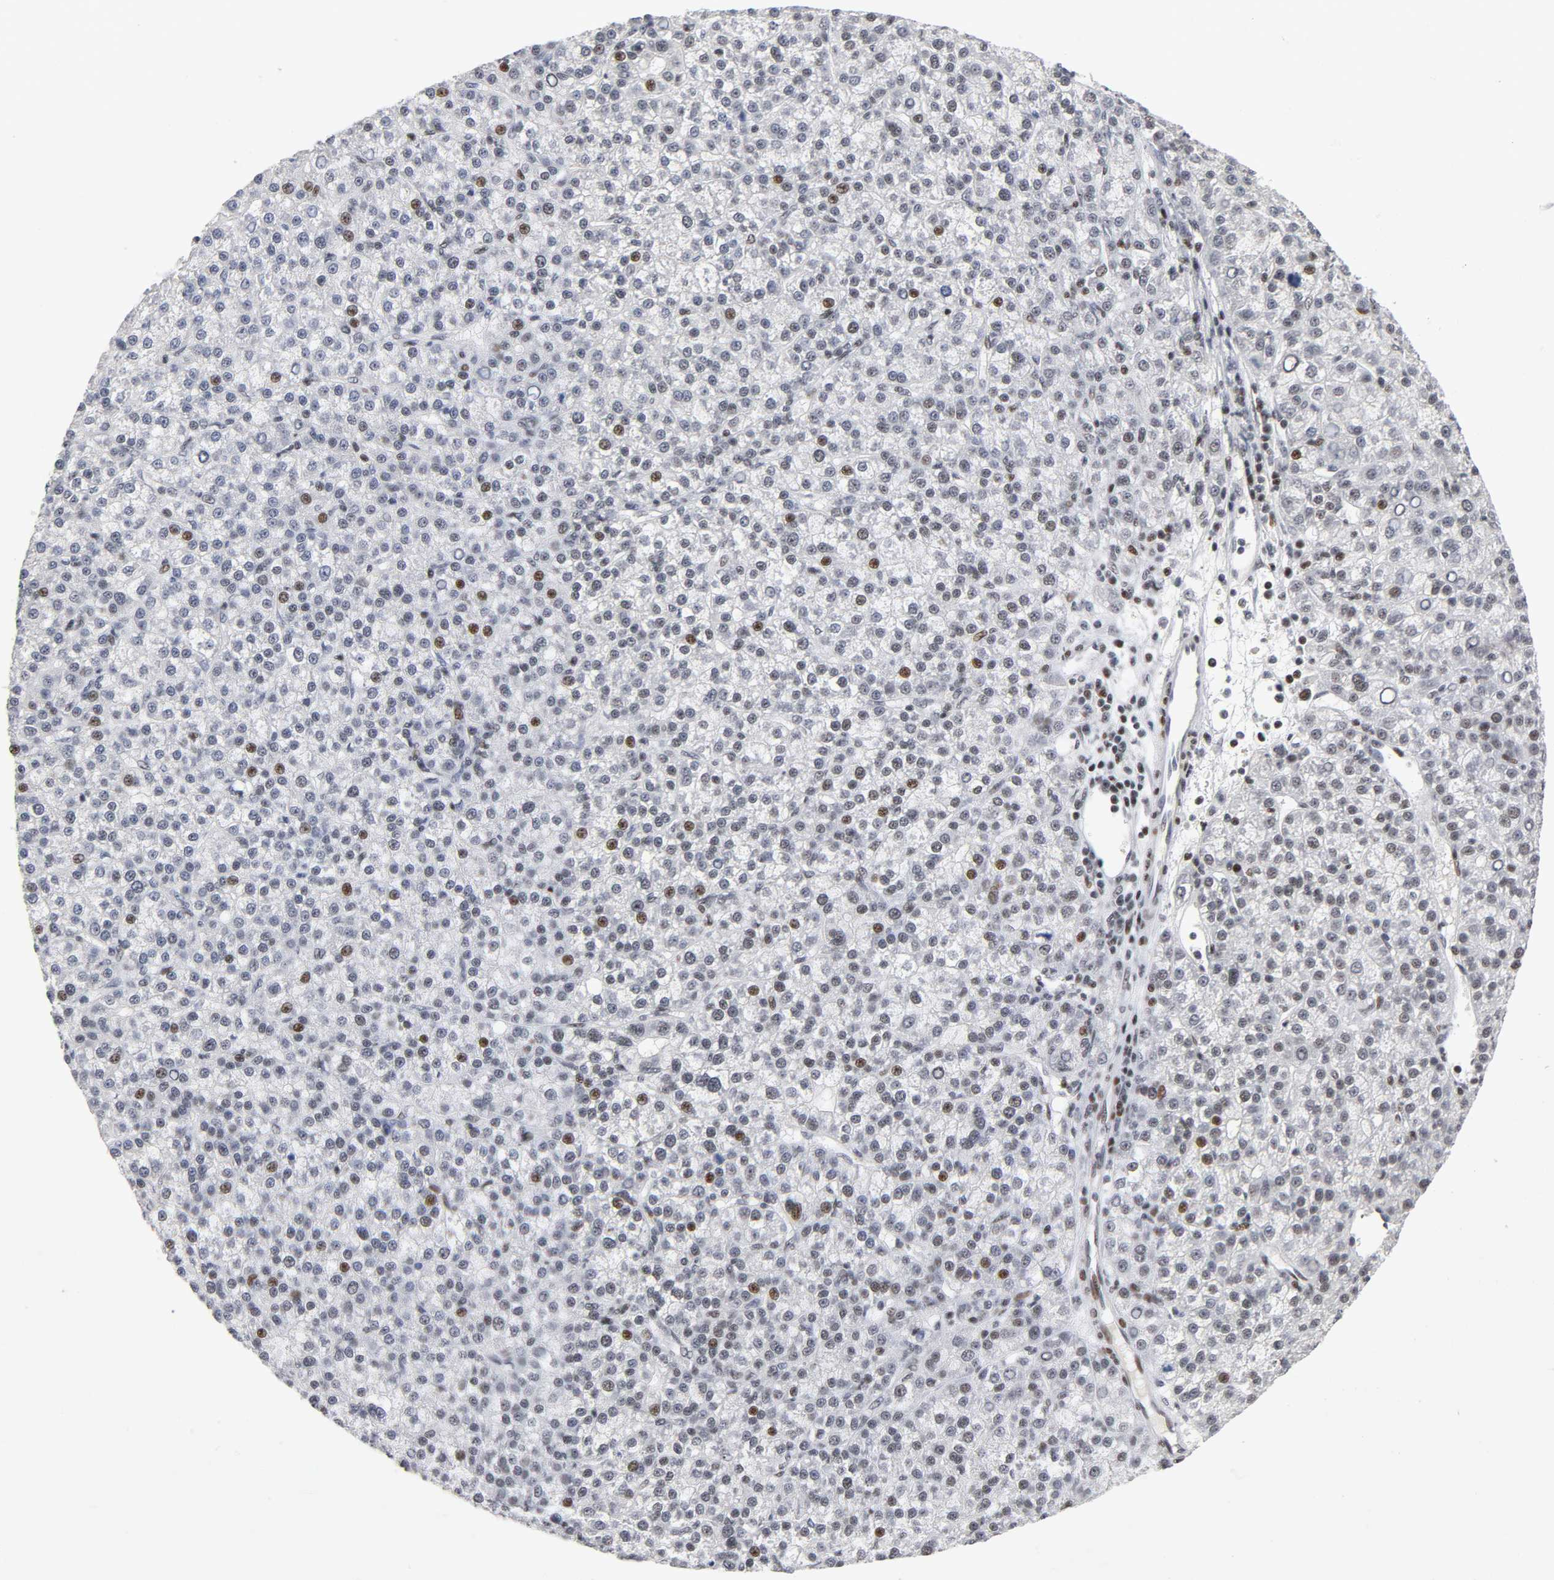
{"staining": {"intensity": "moderate", "quantity": "25%-75%", "location": "nuclear"}, "tissue": "liver cancer", "cell_type": "Tumor cells", "image_type": "cancer", "snomed": [{"axis": "morphology", "description": "Carcinoma, Hepatocellular, NOS"}, {"axis": "topography", "description": "Liver"}], "caption": "An image showing moderate nuclear expression in approximately 25%-75% of tumor cells in liver cancer, as visualized by brown immunohistochemical staining.", "gene": "SP3", "patient": {"sex": "female", "age": 58}}